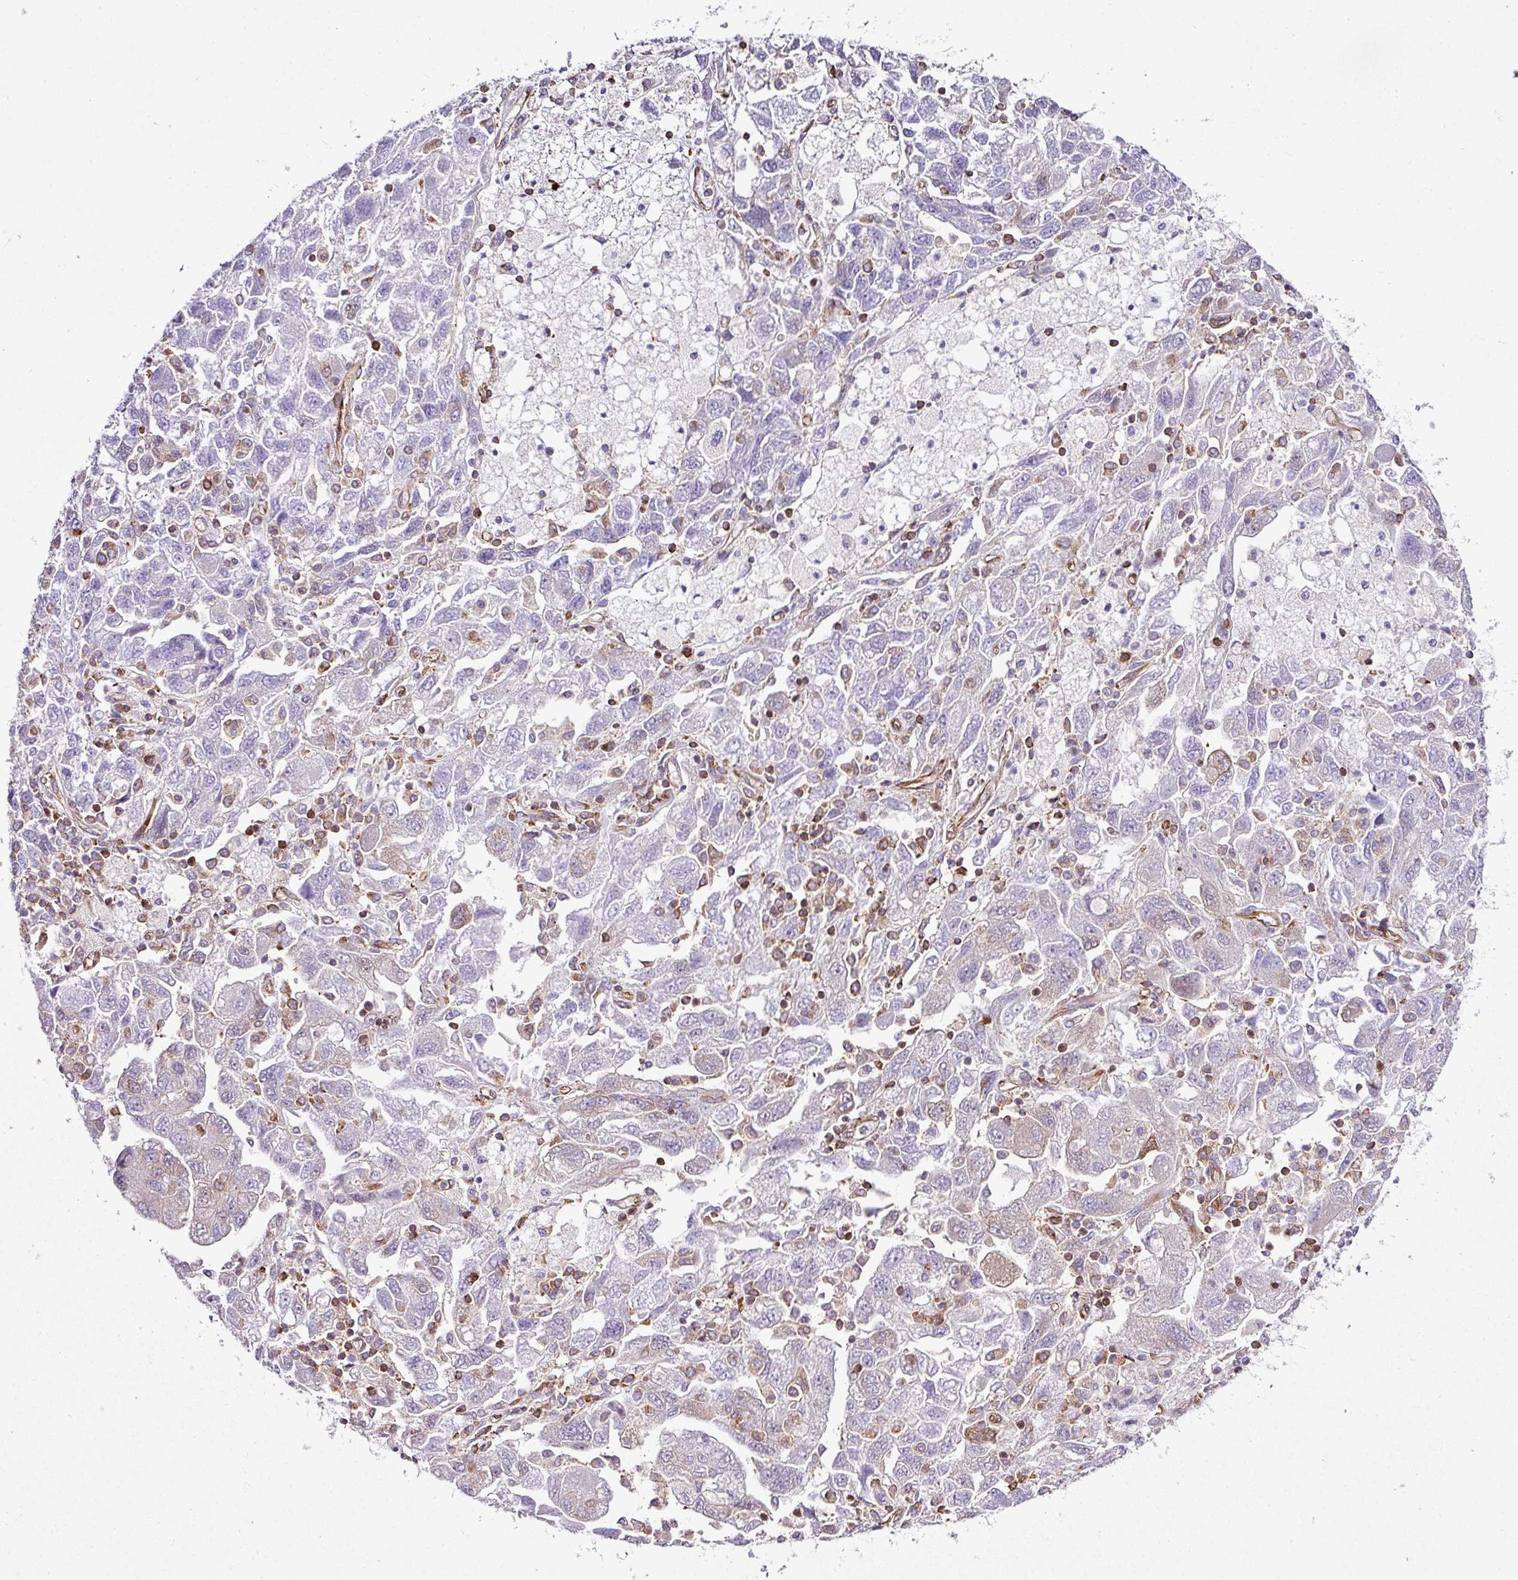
{"staining": {"intensity": "weak", "quantity": "<25%", "location": "cytoplasmic/membranous"}, "tissue": "ovarian cancer", "cell_type": "Tumor cells", "image_type": "cancer", "snomed": [{"axis": "morphology", "description": "Carcinoma, NOS"}, {"axis": "morphology", "description": "Cystadenocarcinoma, serous, NOS"}, {"axis": "topography", "description": "Ovary"}], "caption": "This is a photomicrograph of IHC staining of ovarian serous cystadenocarcinoma, which shows no expression in tumor cells.", "gene": "EME2", "patient": {"sex": "female", "age": 69}}